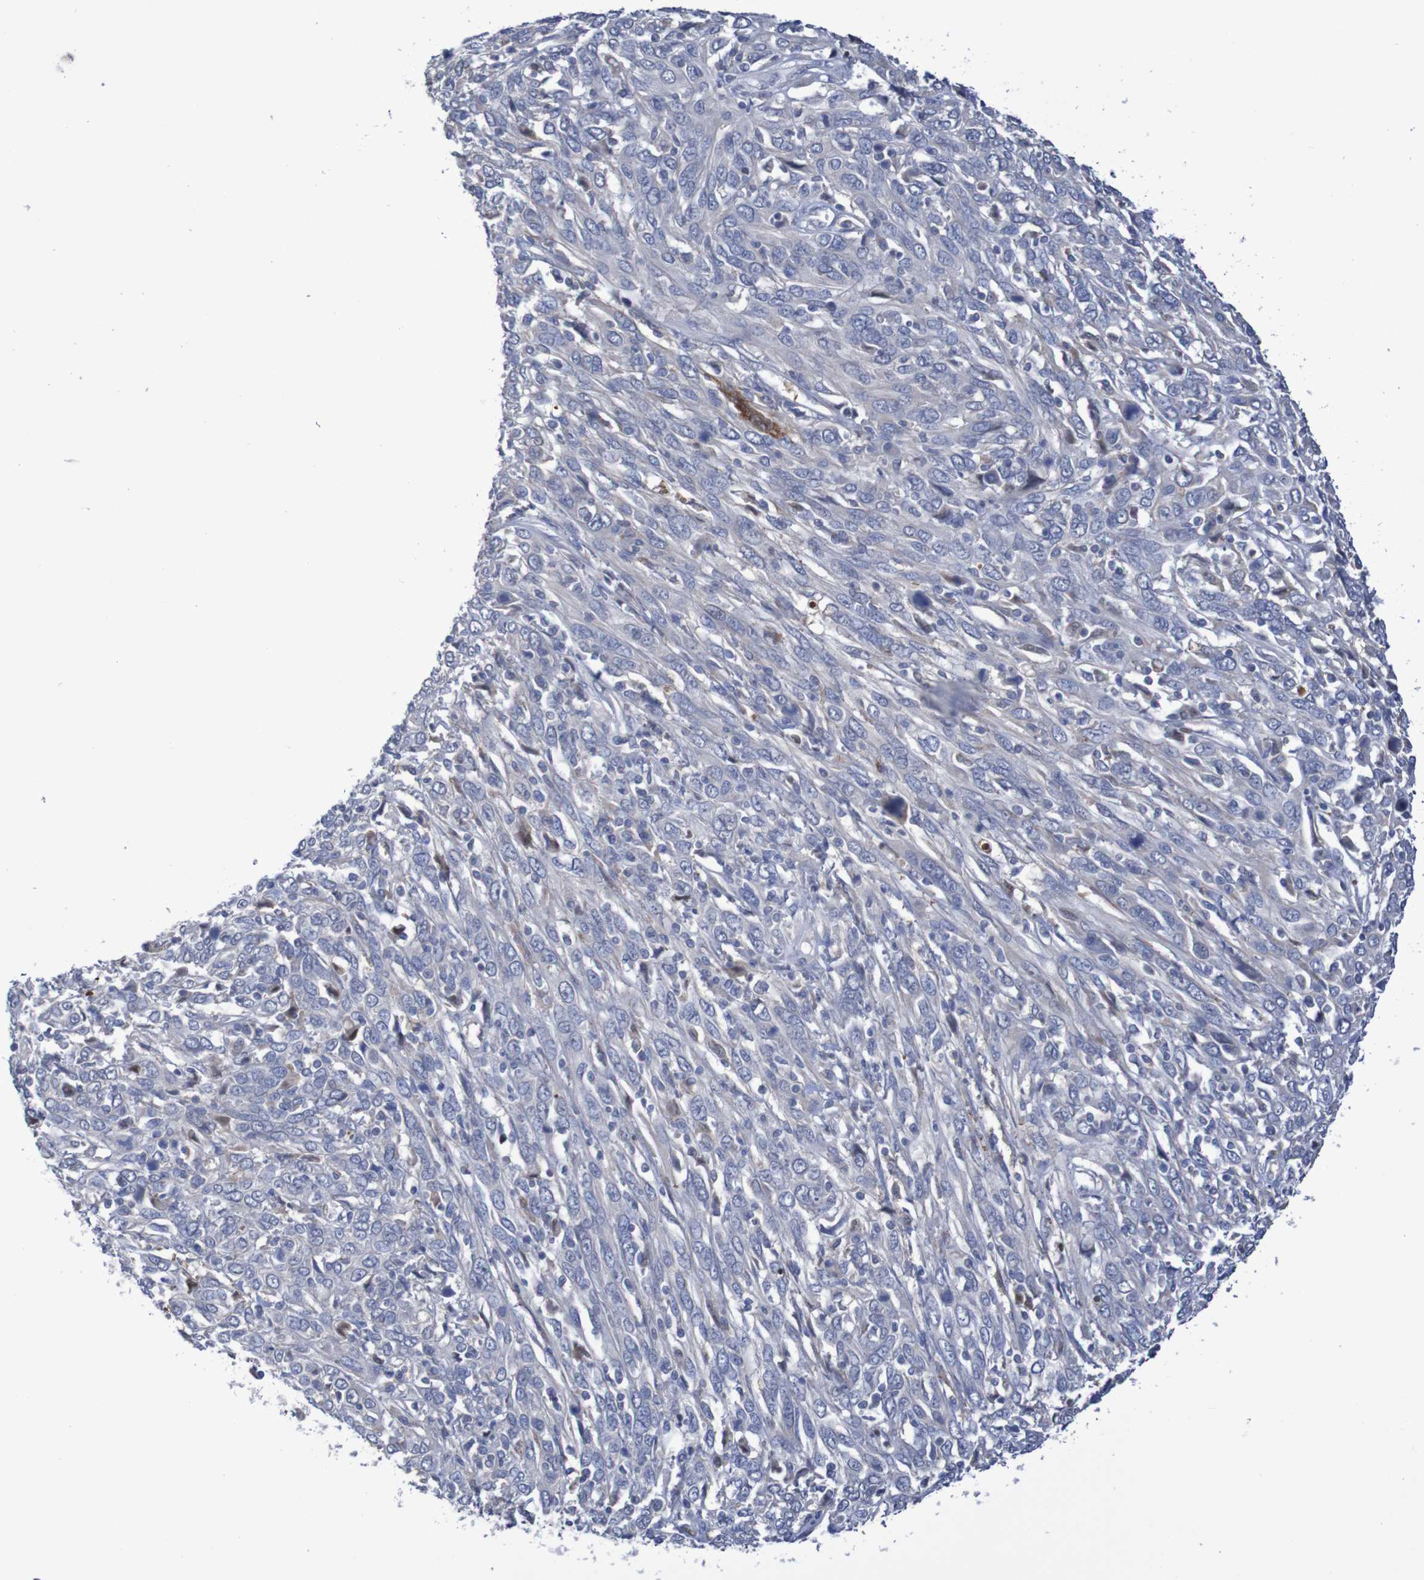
{"staining": {"intensity": "negative", "quantity": "none", "location": "none"}, "tissue": "cervical cancer", "cell_type": "Tumor cells", "image_type": "cancer", "snomed": [{"axis": "morphology", "description": "Squamous cell carcinoma, NOS"}, {"axis": "topography", "description": "Cervix"}], "caption": "This image is of squamous cell carcinoma (cervical) stained with immunohistochemistry (IHC) to label a protein in brown with the nuclei are counter-stained blue. There is no staining in tumor cells.", "gene": "FBP2", "patient": {"sex": "female", "age": 46}}